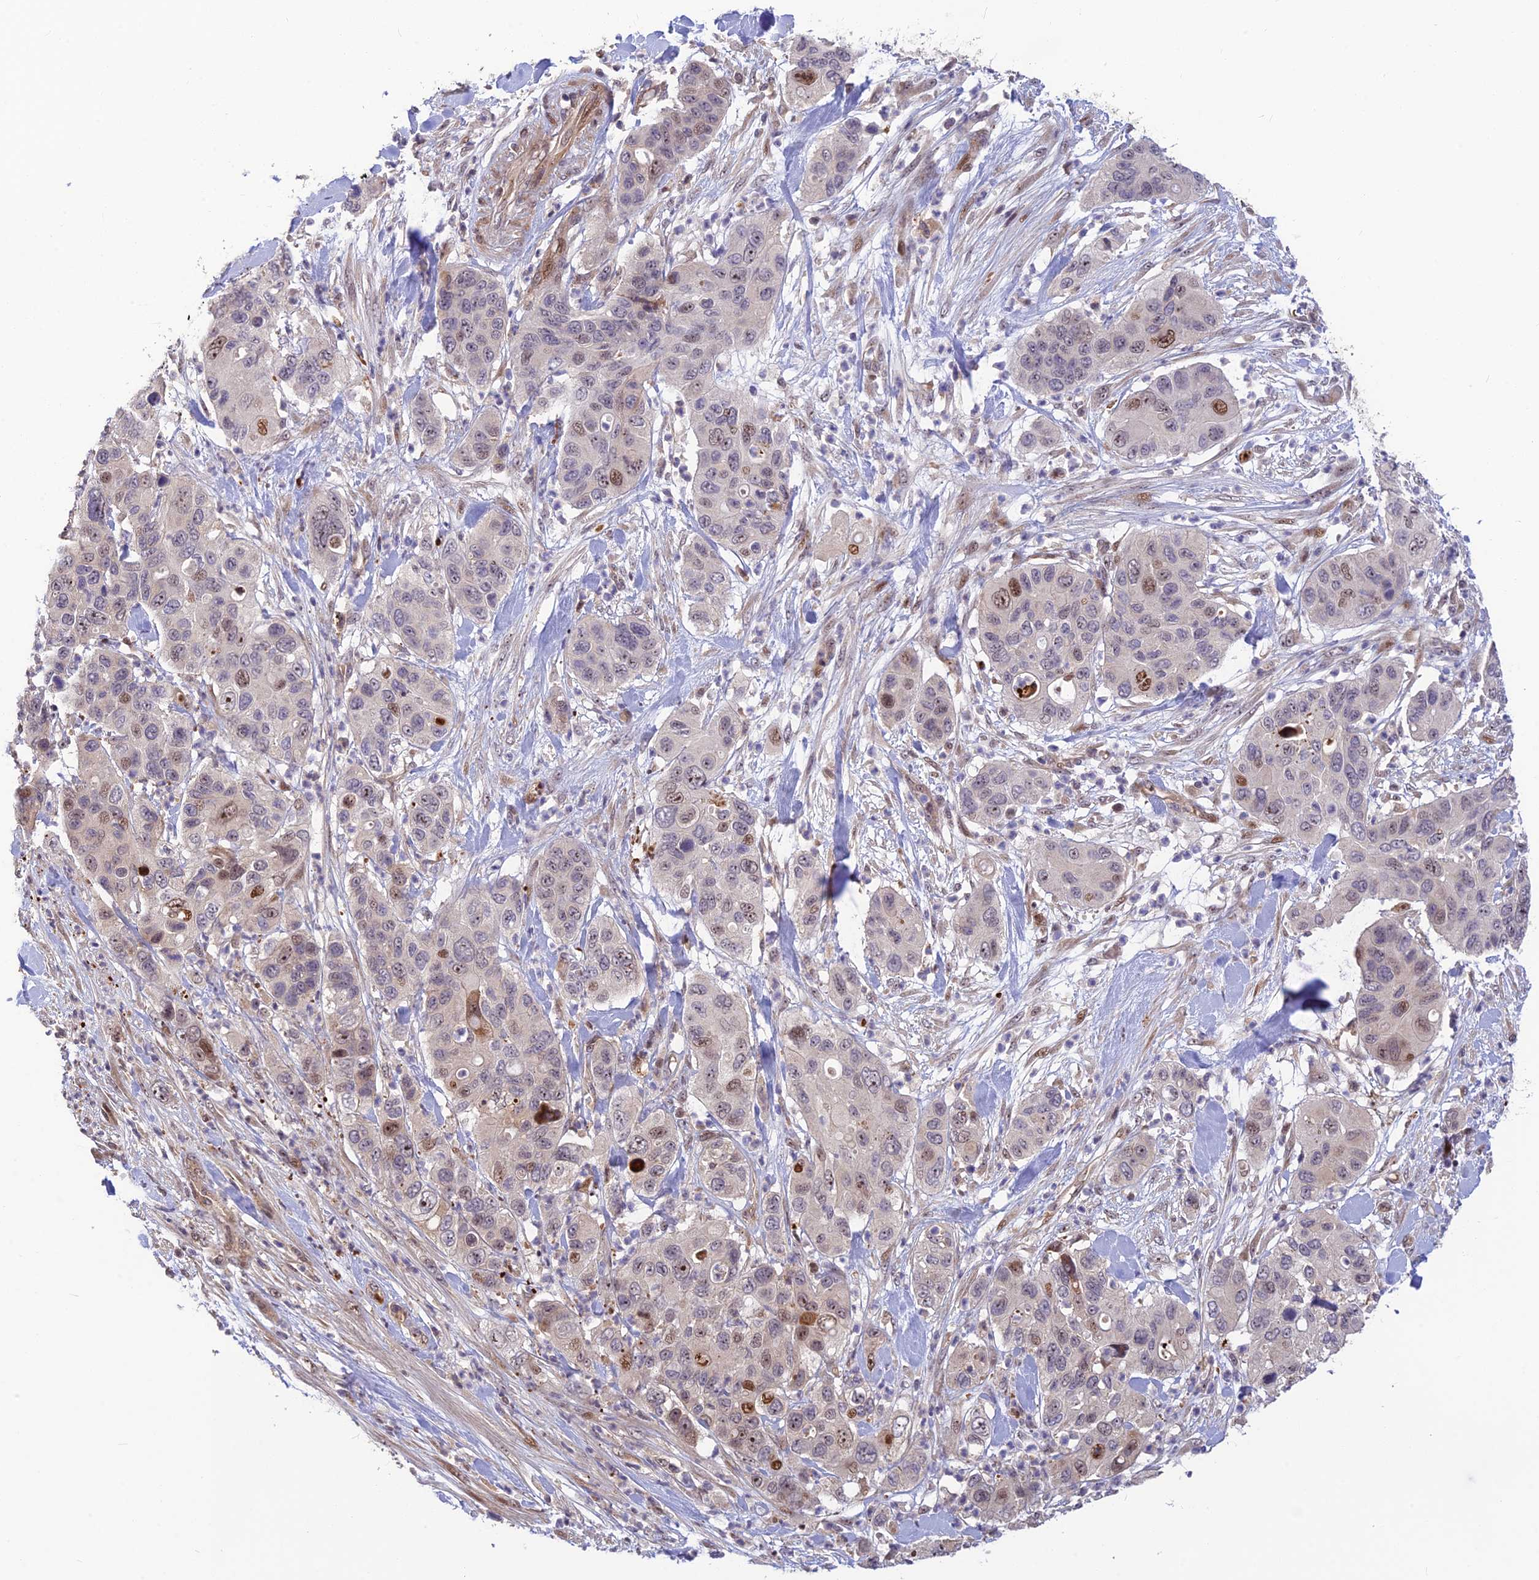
{"staining": {"intensity": "moderate", "quantity": "<25%", "location": "nuclear"}, "tissue": "pancreatic cancer", "cell_type": "Tumor cells", "image_type": "cancer", "snomed": [{"axis": "morphology", "description": "Adenocarcinoma, NOS"}, {"axis": "topography", "description": "Pancreas"}], "caption": "Immunohistochemical staining of human pancreatic adenocarcinoma reveals low levels of moderate nuclear protein expression in about <25% of tumor cells. (Brightfield microscopy of DAB IHC at high magnification).", "gene": "UFSP2", "patient": {"sex": "female", "age": 71}}